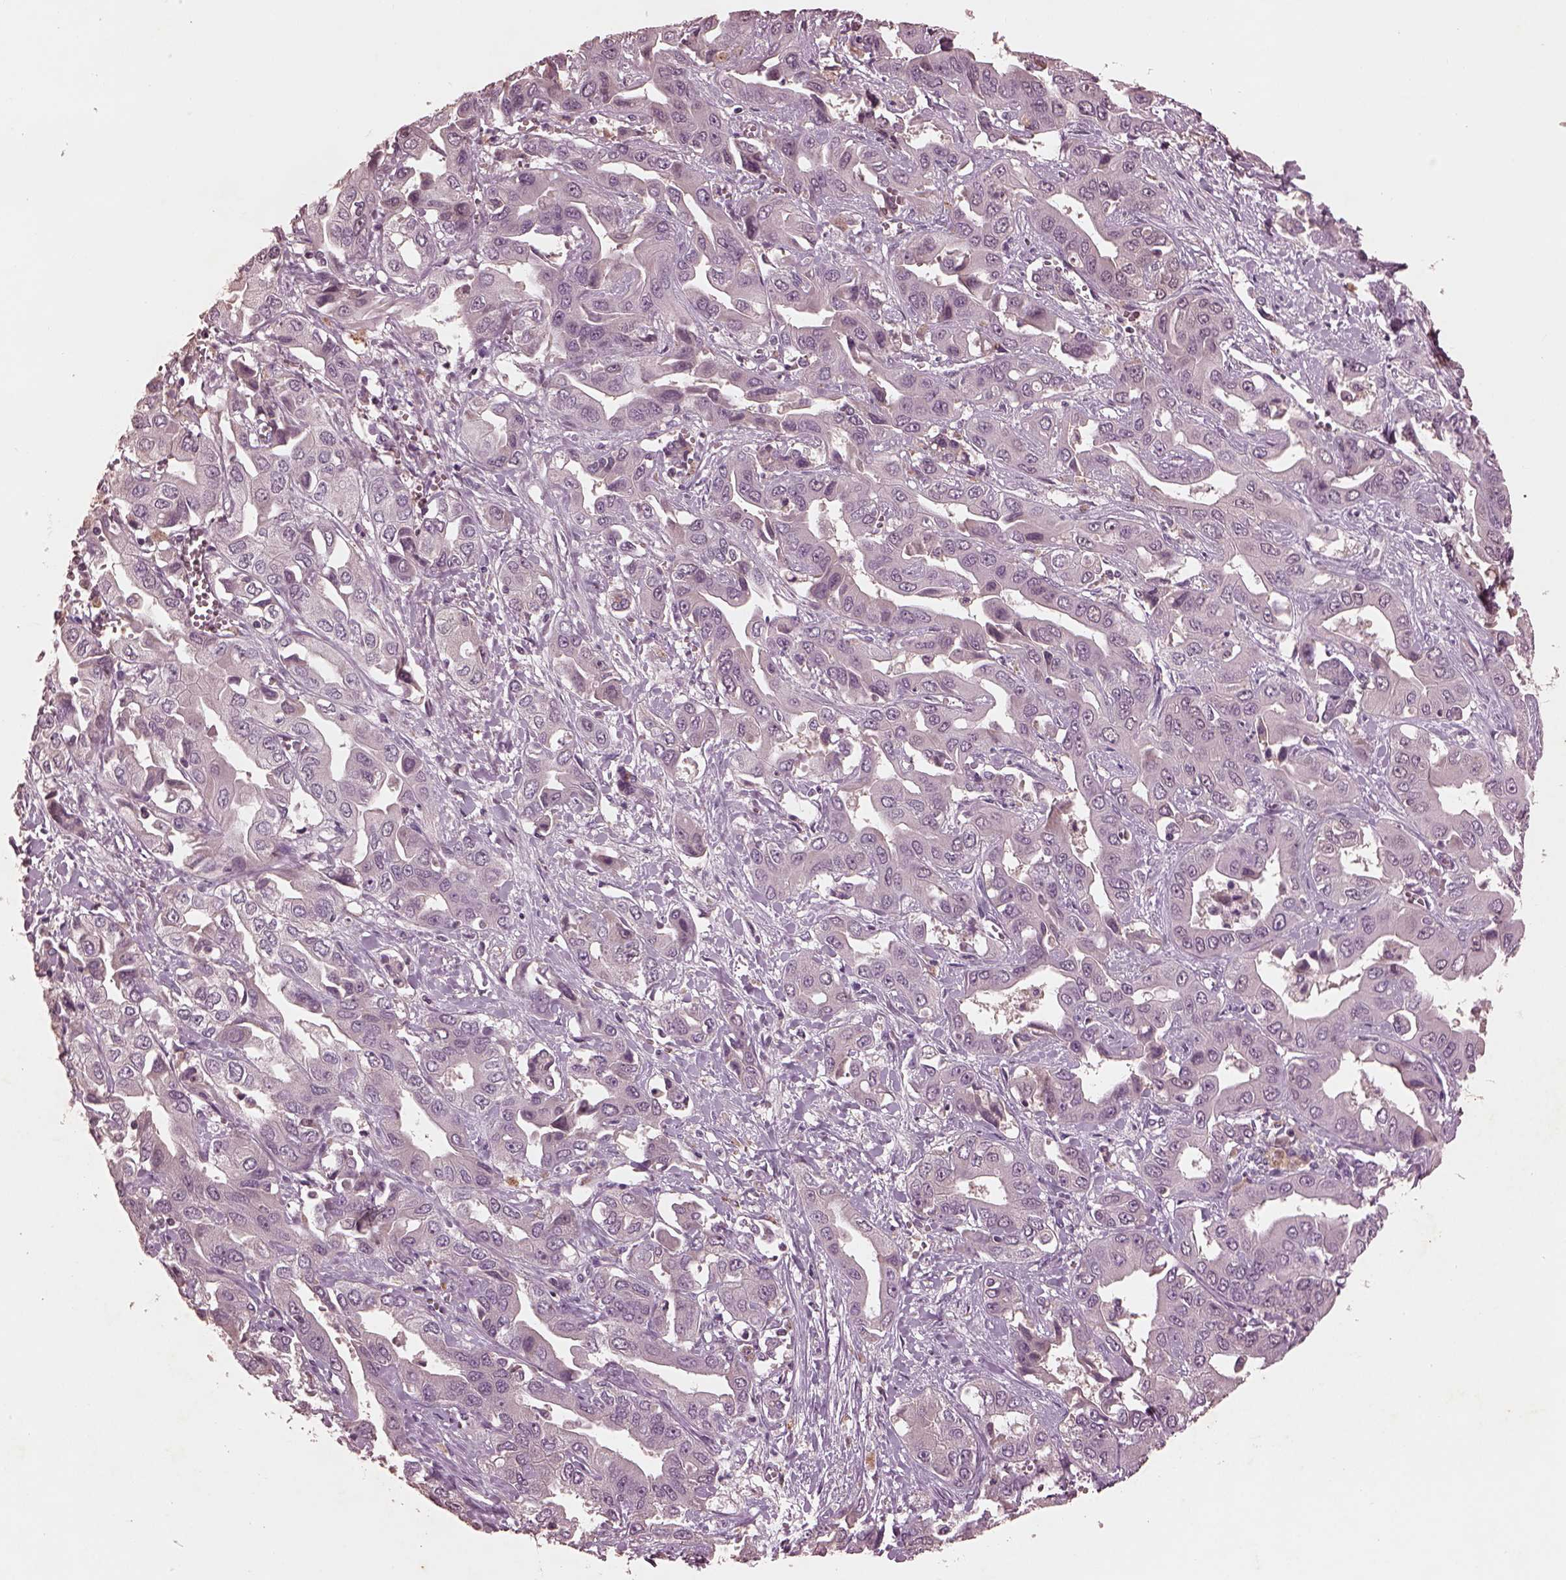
{"staining": {"intensity": "negative", "quantity": "none", "location": "none"}, "tissue": "liver cancer", "cell_type": "Tumor cells", "image_type": "cancer", "snomed": [{"axis": "morphology", "description": "Cholangiocarcinoma"}, {"axis": "topography", "description": "Liver"}], "caption": "Immunohistochemical staining of human liver cancer (cholangiocarcinoma) demonstrates no significant expression in tumor cells.", "gene": "FRRS1L", "patient": {"sex": "female", "age": 52}}